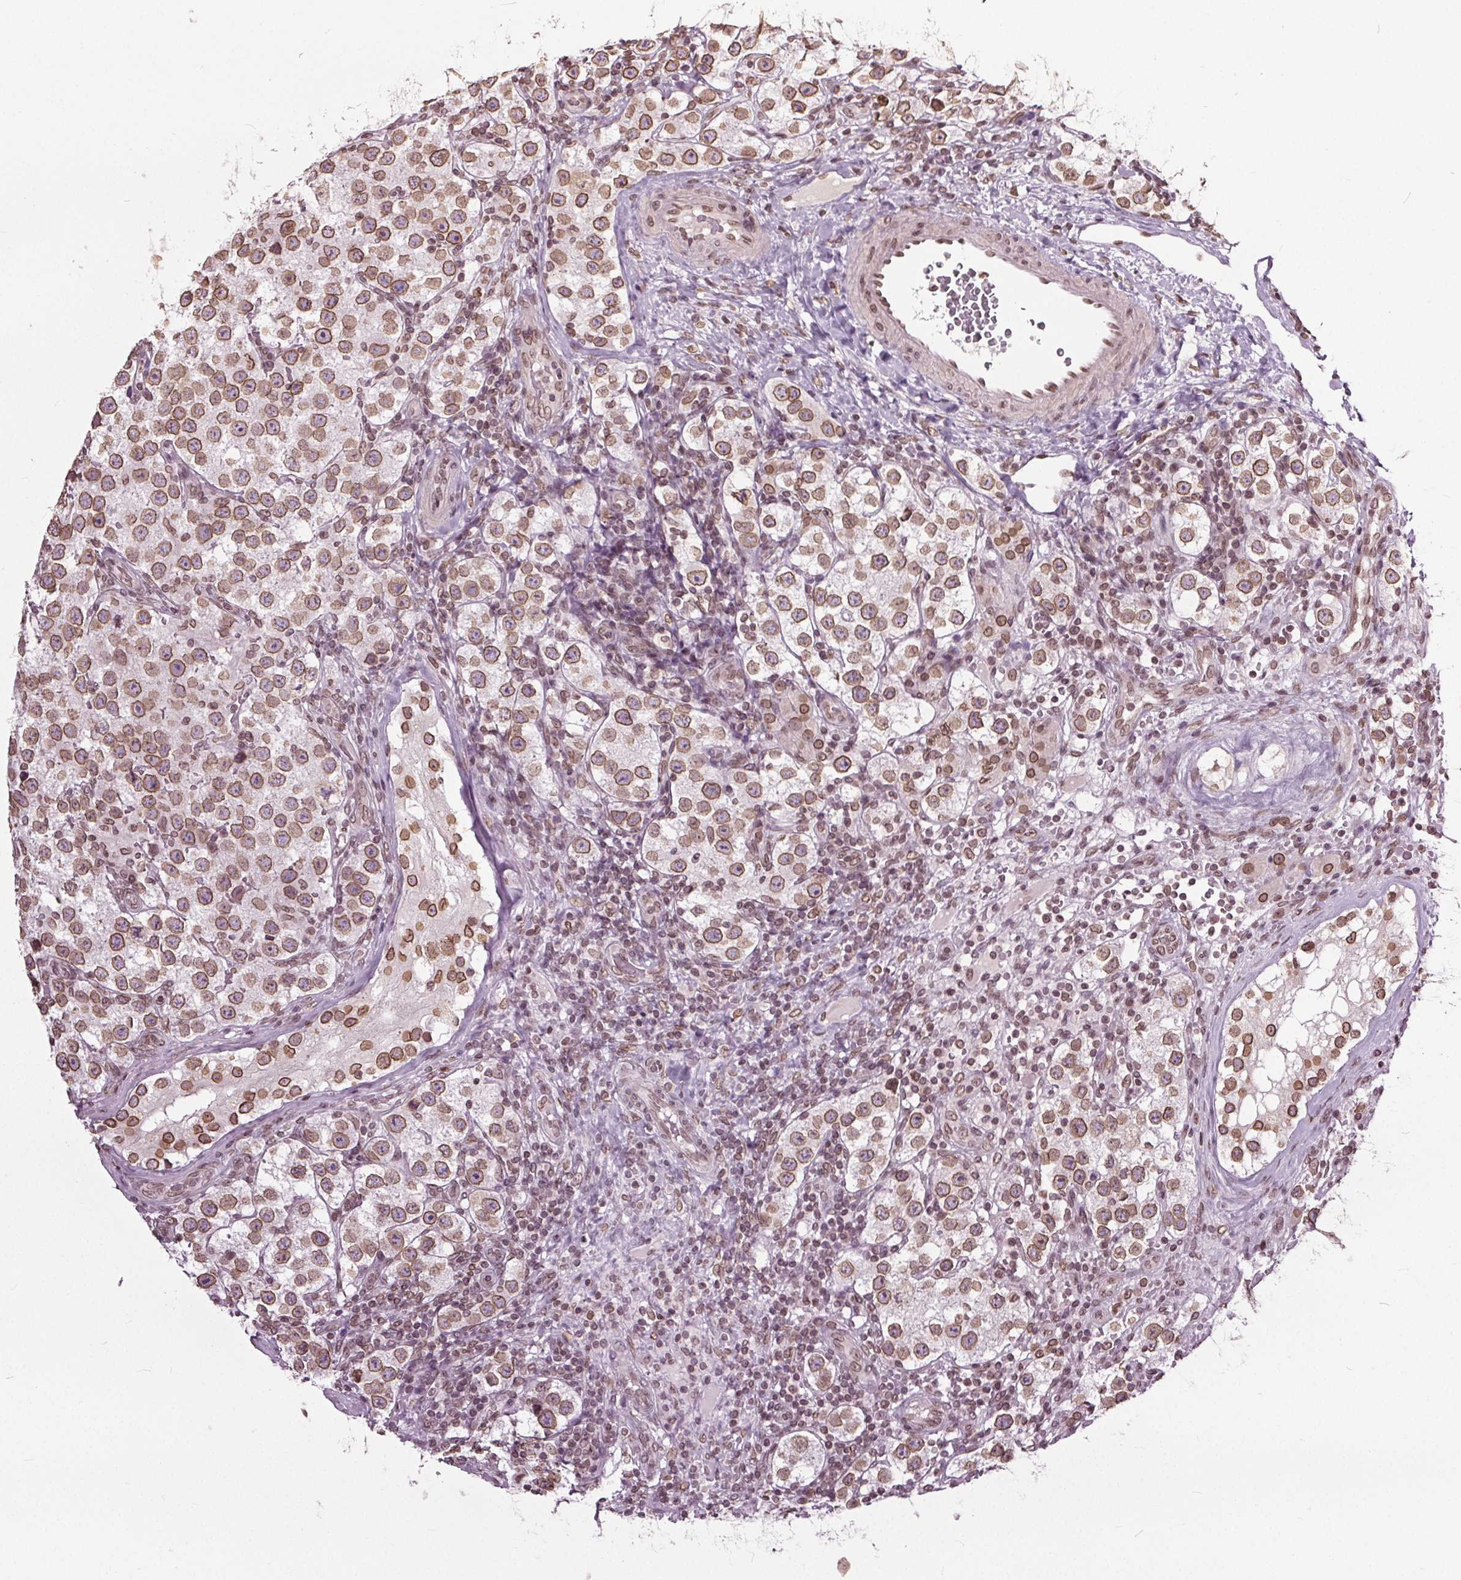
{"staining": {"intensity": "moderate", "quantity": ">75%", "location": "cytoplasmic/membranous,nuclear"}, "tissue": "testis cancer", "cell_type": "Tumor cells", "image_type": "cancer", "snomed": [{"axis": "morphology", "description": "Seminoma, NOS"}, {"axis": "topography", "description": "Testis"}], "caption": "Testis seminoma was stained to show a protein in brown. There is medium levels of moderate cytoplasmic/membranous and nuclear expression in approximately >75% of tumor cells.", "gene": "TTC39C", "patient": {"sex": "male", "age": 37}}